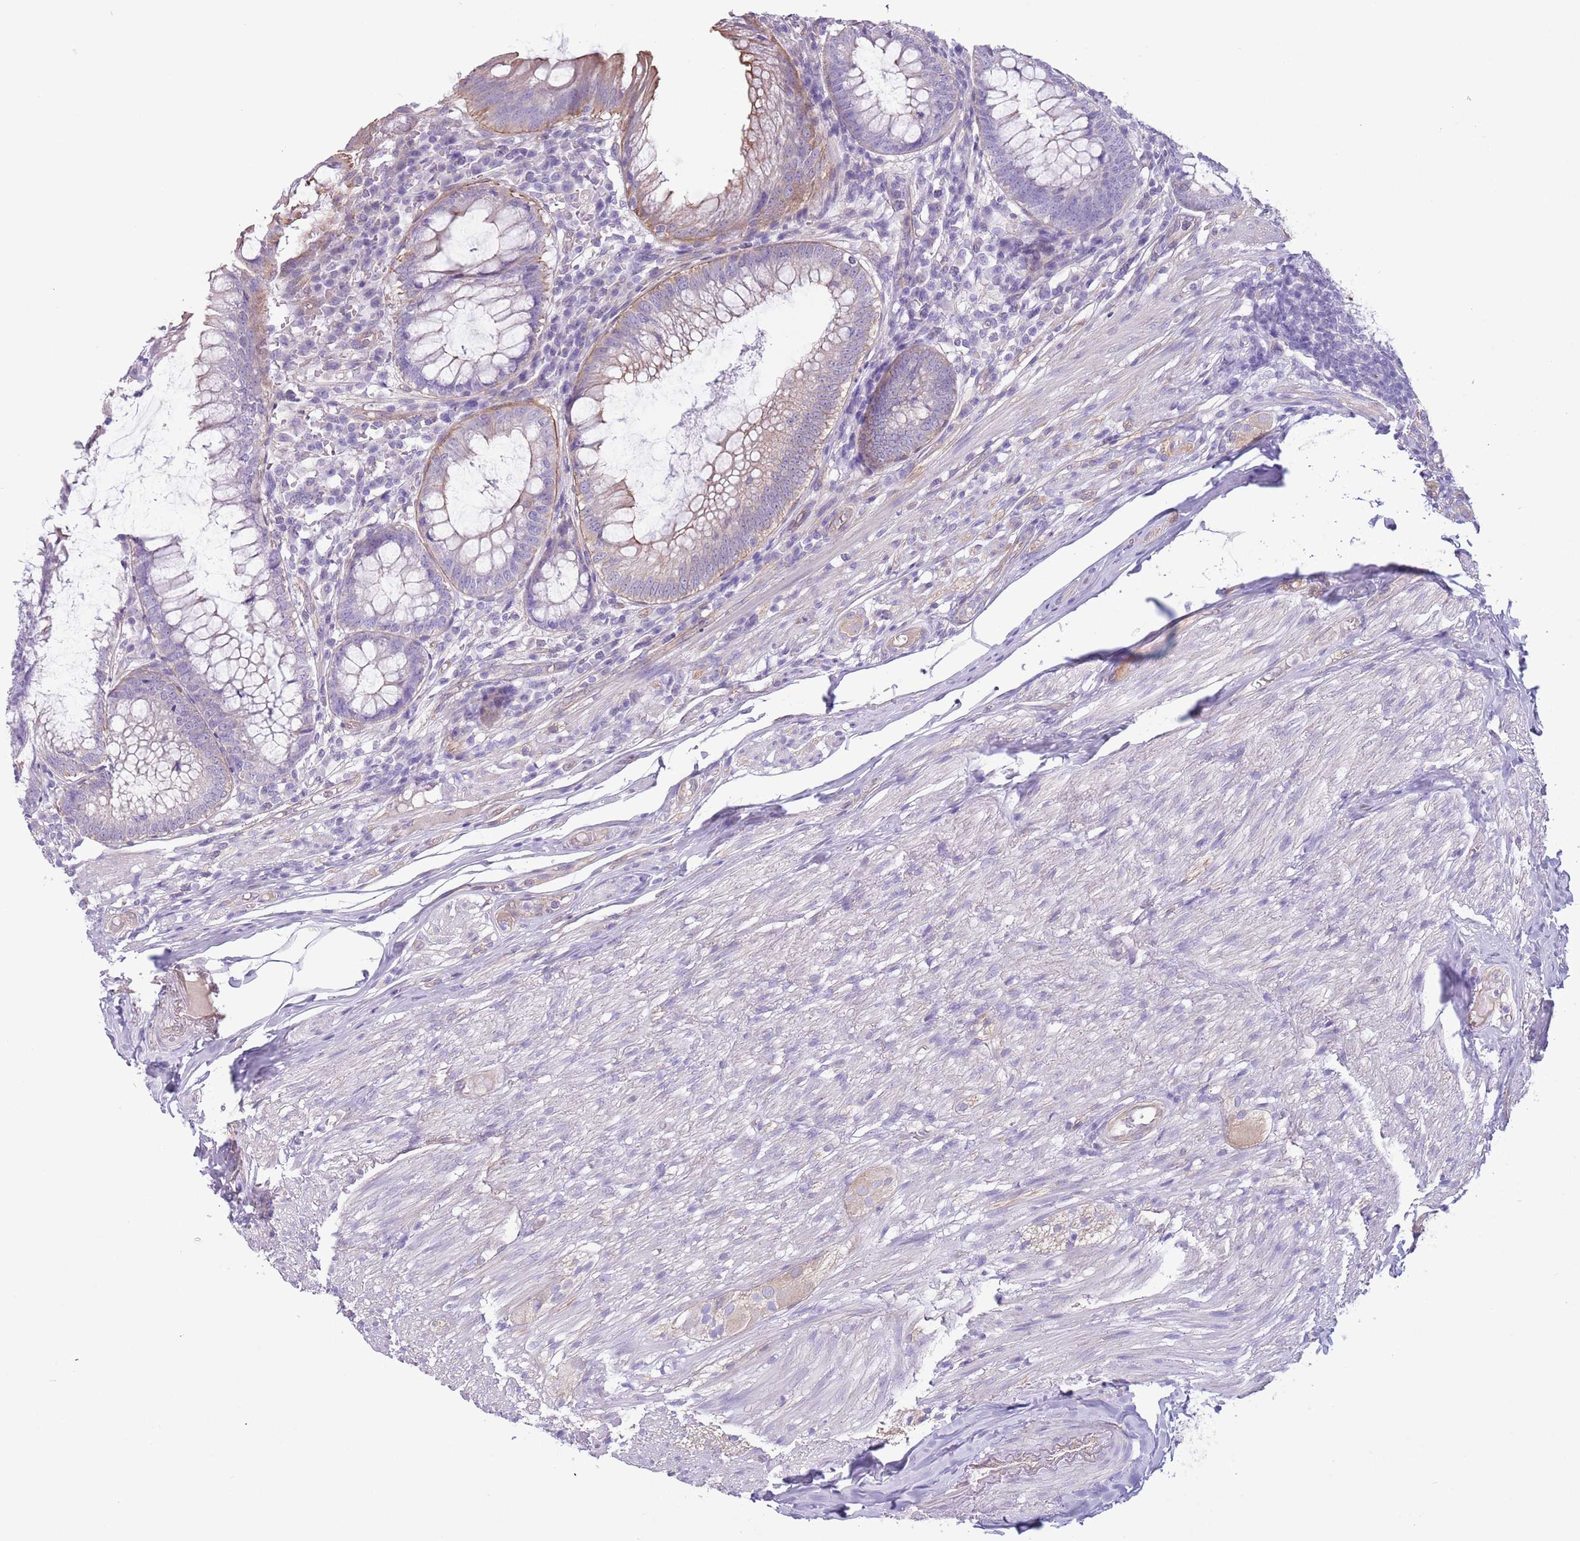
{"staining": {"intensity": "moderate", "quantity": "<25%", "location": "cytoplasmic/membranous"}, "tissue": "appendix", "cell_type": "Glandular cells", "image_type": "normal", "snomed": [{"axis": "morphology", "description": "Normal tissue, NOS"}, {"axis": "topography", "description": "Appendix"}], "caption": "Moderate cytoplasmic/membranous expression for a protein is identified in approximately <25% of glandular cells of benign appendix using IHC.", "gene": "RBP3", "patient": {"sex": "male", "age": 83}}